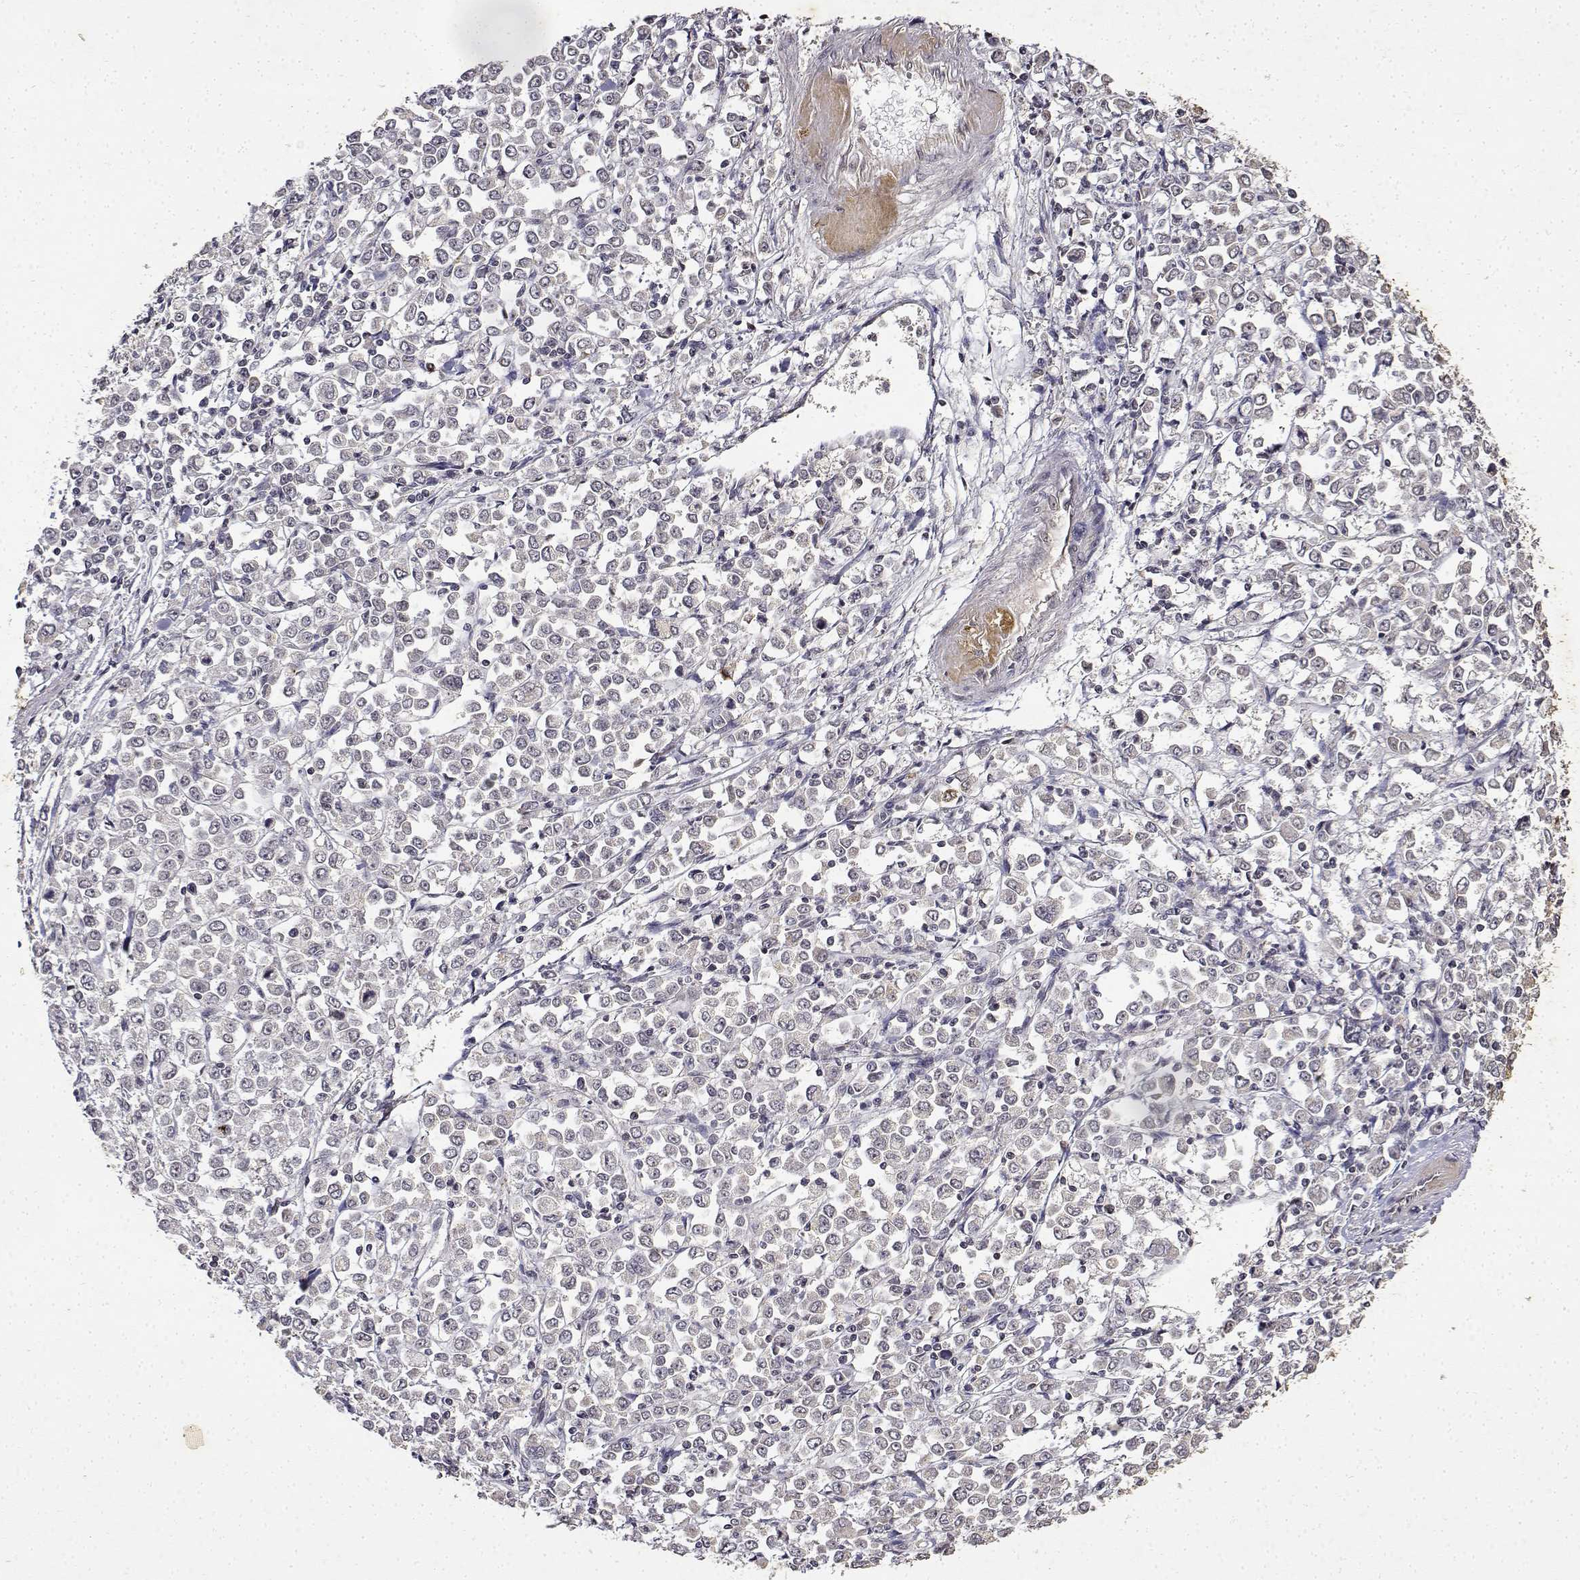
{"staining": {"intensity": "negative", "quantity": "none", "location": "none"}, "tissue": "stomach cancer", "cell_type": "Tumor cells", "image_type": "cancer", "snomed": [{"axis": "morphology", "description": "Adenocarcinoma, NOS"}, {"axis": "topography", "description": "Stomach, upper"}], "caption": "The photomicrograph shows no staining of tumor cells in stomach cancer (adenocarcinoma).", "gene": "BDNF", "patient": {"sex": "male", "age": 70}}